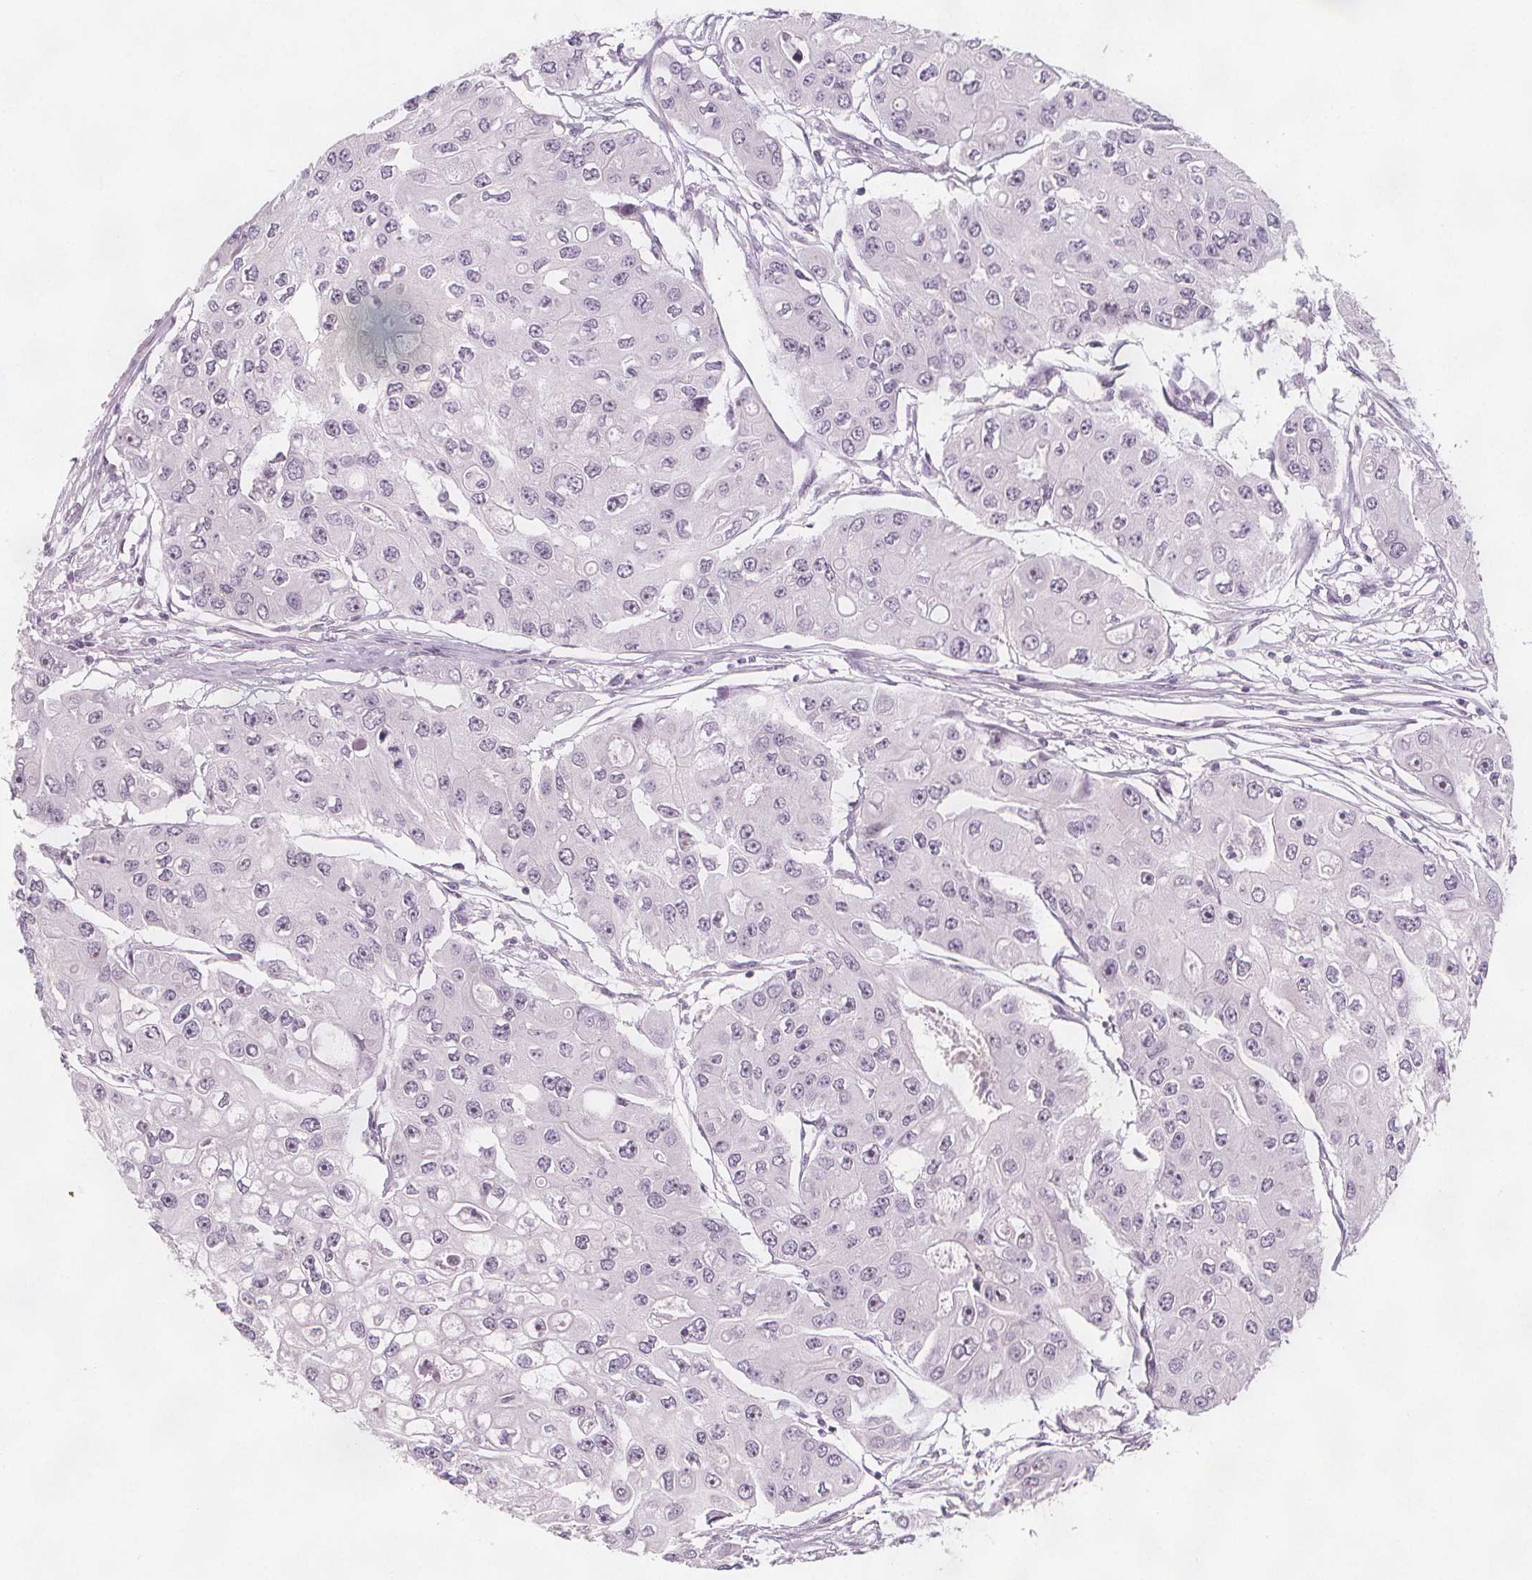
{"staining": {"intensity": "negative", "quantity": "none", "location": "none"}, "tissue": "ovarian cancer", "cell_type": "Tumor cells", "image_type": "cancer", "snomed": [{"axis": "morphology", "description": "Cystadenocarcinoma, serous, NOS"}, {"axis": "topography", "description": "Ovary"}], "caption": "Image shows no protein expression in tumor cells of ovarian cancer (serous cystadenocarcinoma) tissue. (DAB IHC, high magnification).", "gene": "C1orf167", "patient": {"sex": "female", "age": 56}}